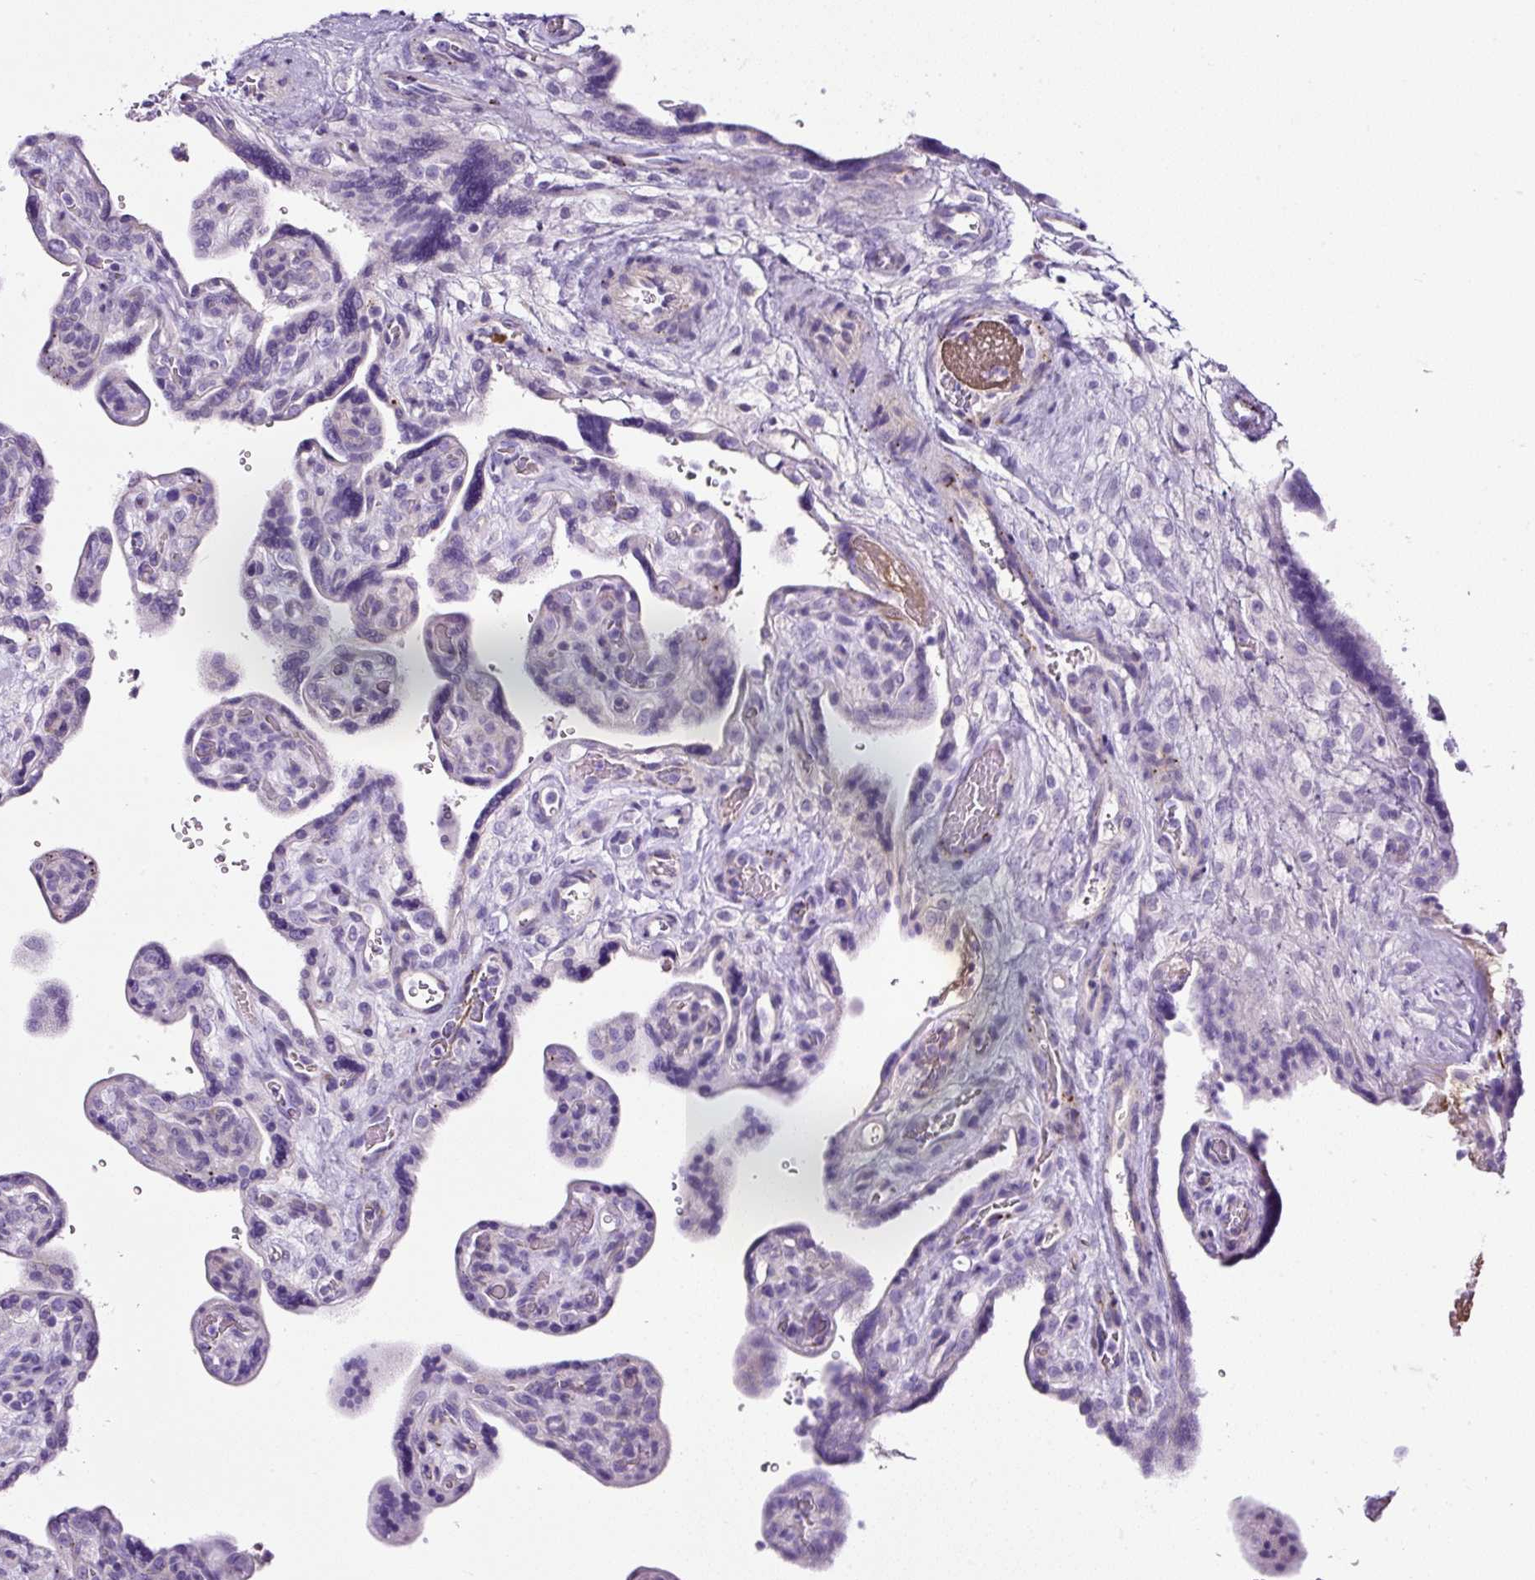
{"staining": {"intensity": "negative", "quantity": "none", "location": "none"}, "tissue": "placenta", "cell_type": "Decidual cells", "image_type": "normal", "snomed": [{"axis": "morphology", "description": "Normal tissue, NOS"}, {"axis": "topography", "description": "Placenta"}], "caption": "An immunohistochemistry (IHC) micrograph of normal placenta is shown. There is no staining in decidual cells of placenta. Brightfield microscopy of IHC stained with DAB (3,3'-diaminobenzidine) (brown) and hematoxylin (blue), captured at high magnification.", "gene": "OR14A2", "patient": {"sex": "female", "age": 39}}